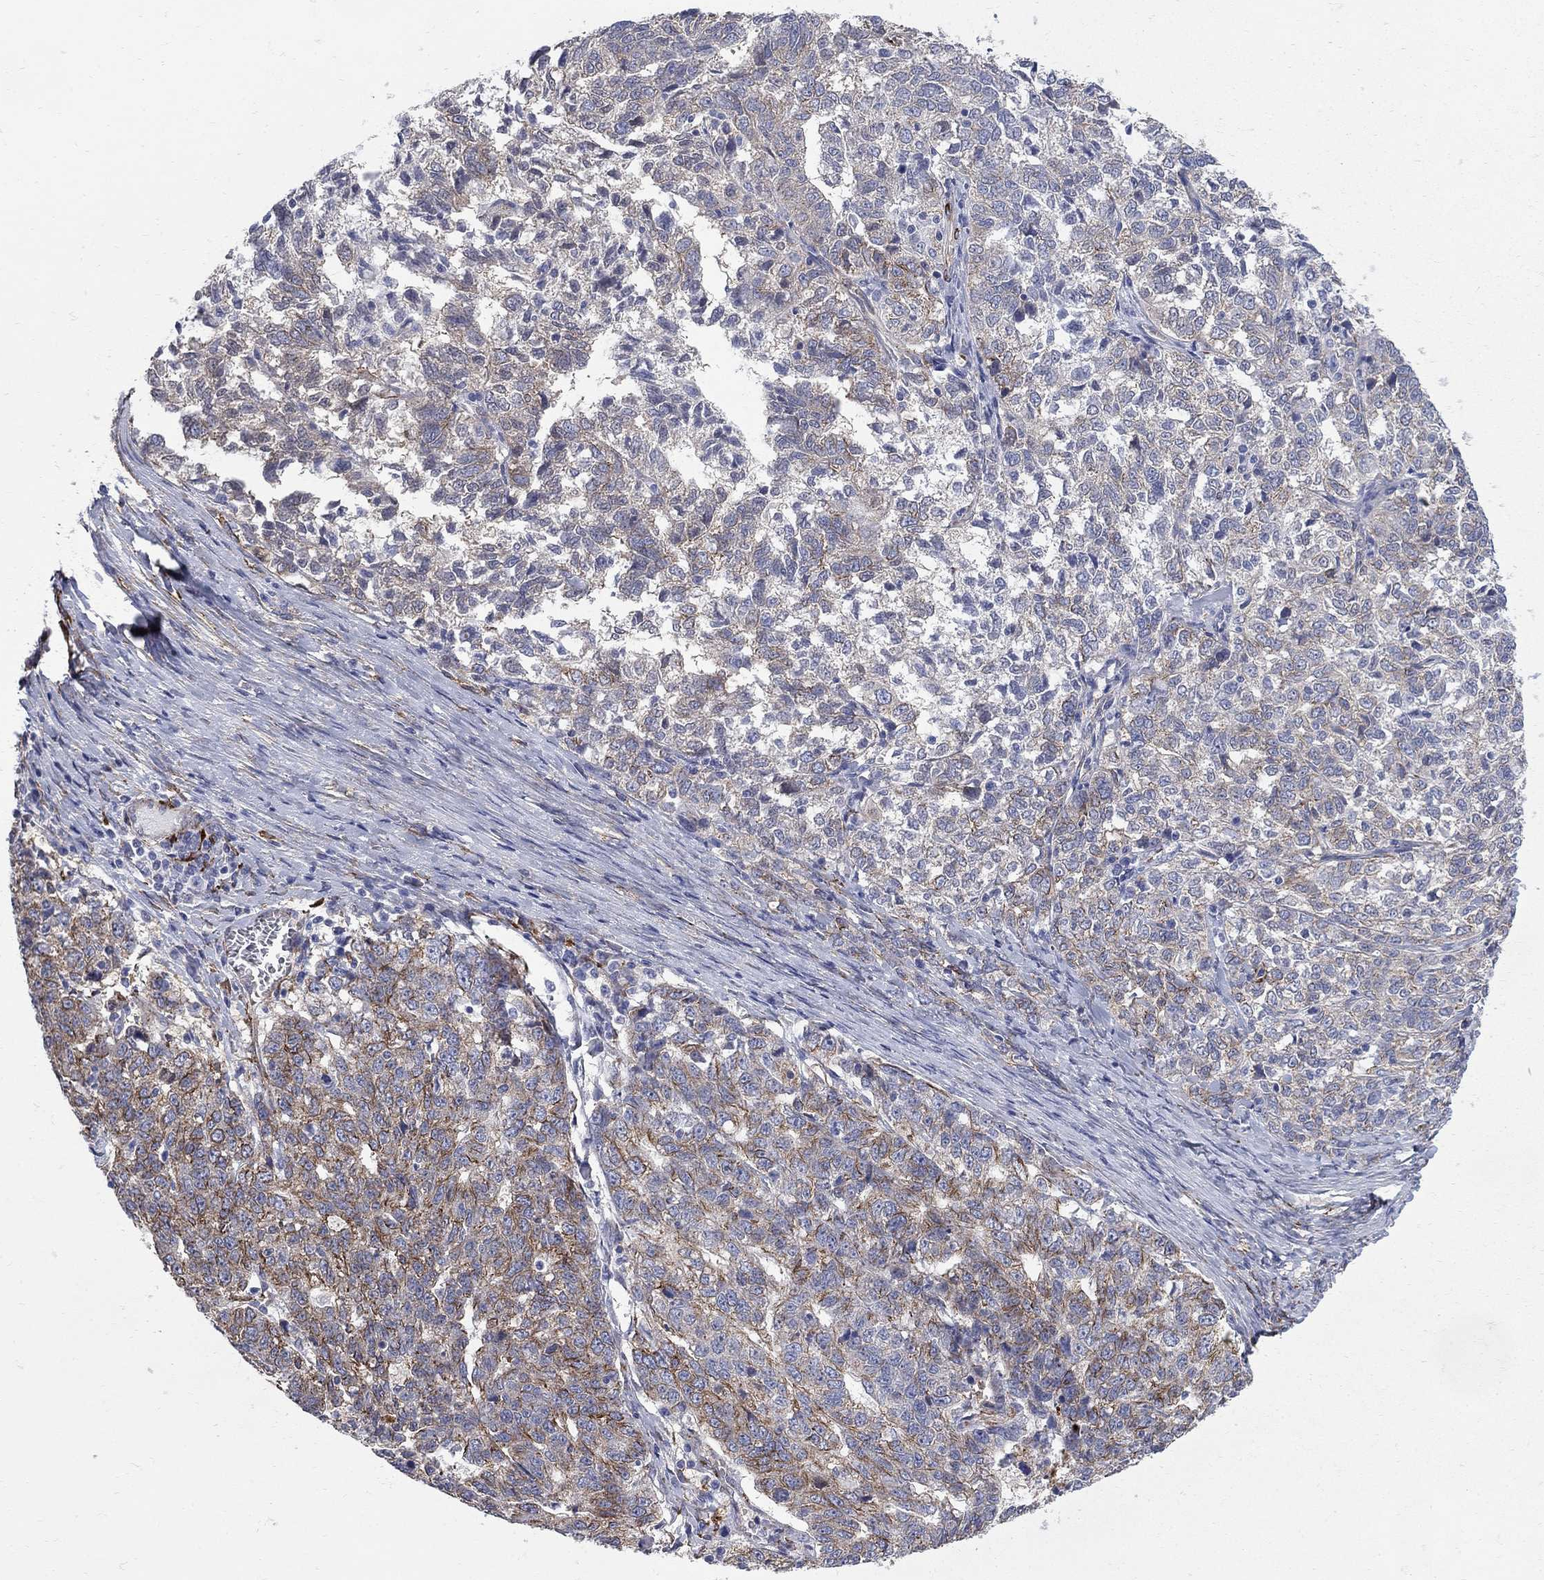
{"staining": {"intensity": "moderate", "quantity": "25%-75%", "location": "cytoplasmic/membranous"}, "tissue": "ovarian cancer", "cell_type": "Tumor cells", "image_type": "cancer", "snomed": [{"axis": "morphology", "description": "Cystadenocarcinoma, serous, NOS"}, {"axis": "topography", "description": "Ovary"}], "caption": "High-power microscopy captured an immunohistochemistry (IHC) image of ovarian serous cystadenocarcinoma, revealing moderate cytoplasmic/membranous positivity in approximately 25%-75% of tumor cells.", "gene": "SEPTIN8", "patient": {"sex": "female", "age": 71}}